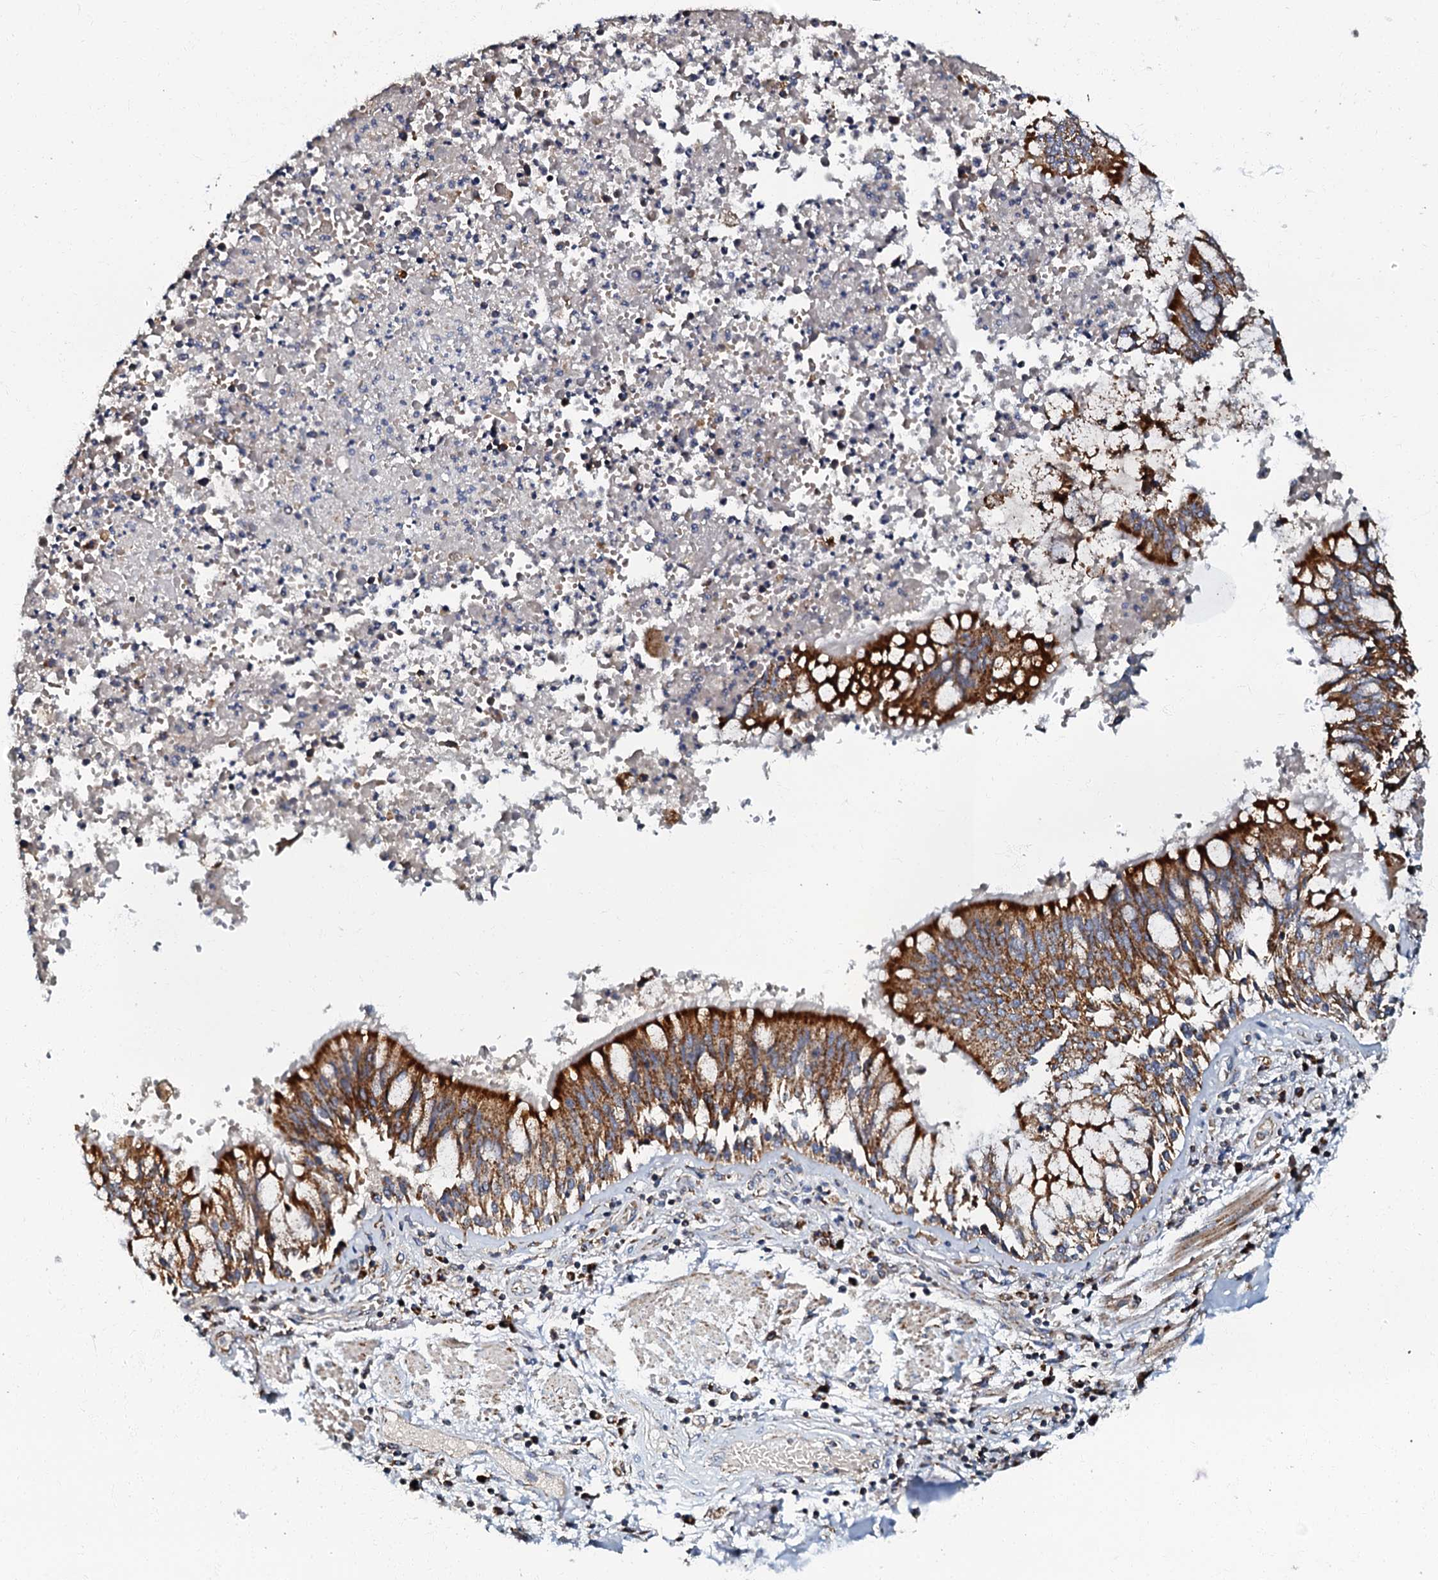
{"staining": {"intensity": "weak", "quantity": ">75%", "location": "cytoplasmic/membranous"}, "tissue": "adipose tissue", "cell_type": "Adipocytes", "image_type": "normal", "snomed": [{"axis": "morphology", "description": "Normal tissue, NOS"}, {"axis": "topography", "description": "Cartilage tissue"}, {"axis": "topography", "description": "Bronchus"}, {"axis": "topography", "description": "Lung"}, {"axis": "topography", "description": "Peripheral nerve tissue"}], "caption": "IHC of benign human adipose tissue exhibits low levels of weak cytoplasmic/membranous positivity in approximately >75% of adipocytes.", "gene": "NDUFA12", "patient": {"sex": "female", "age": 49}}